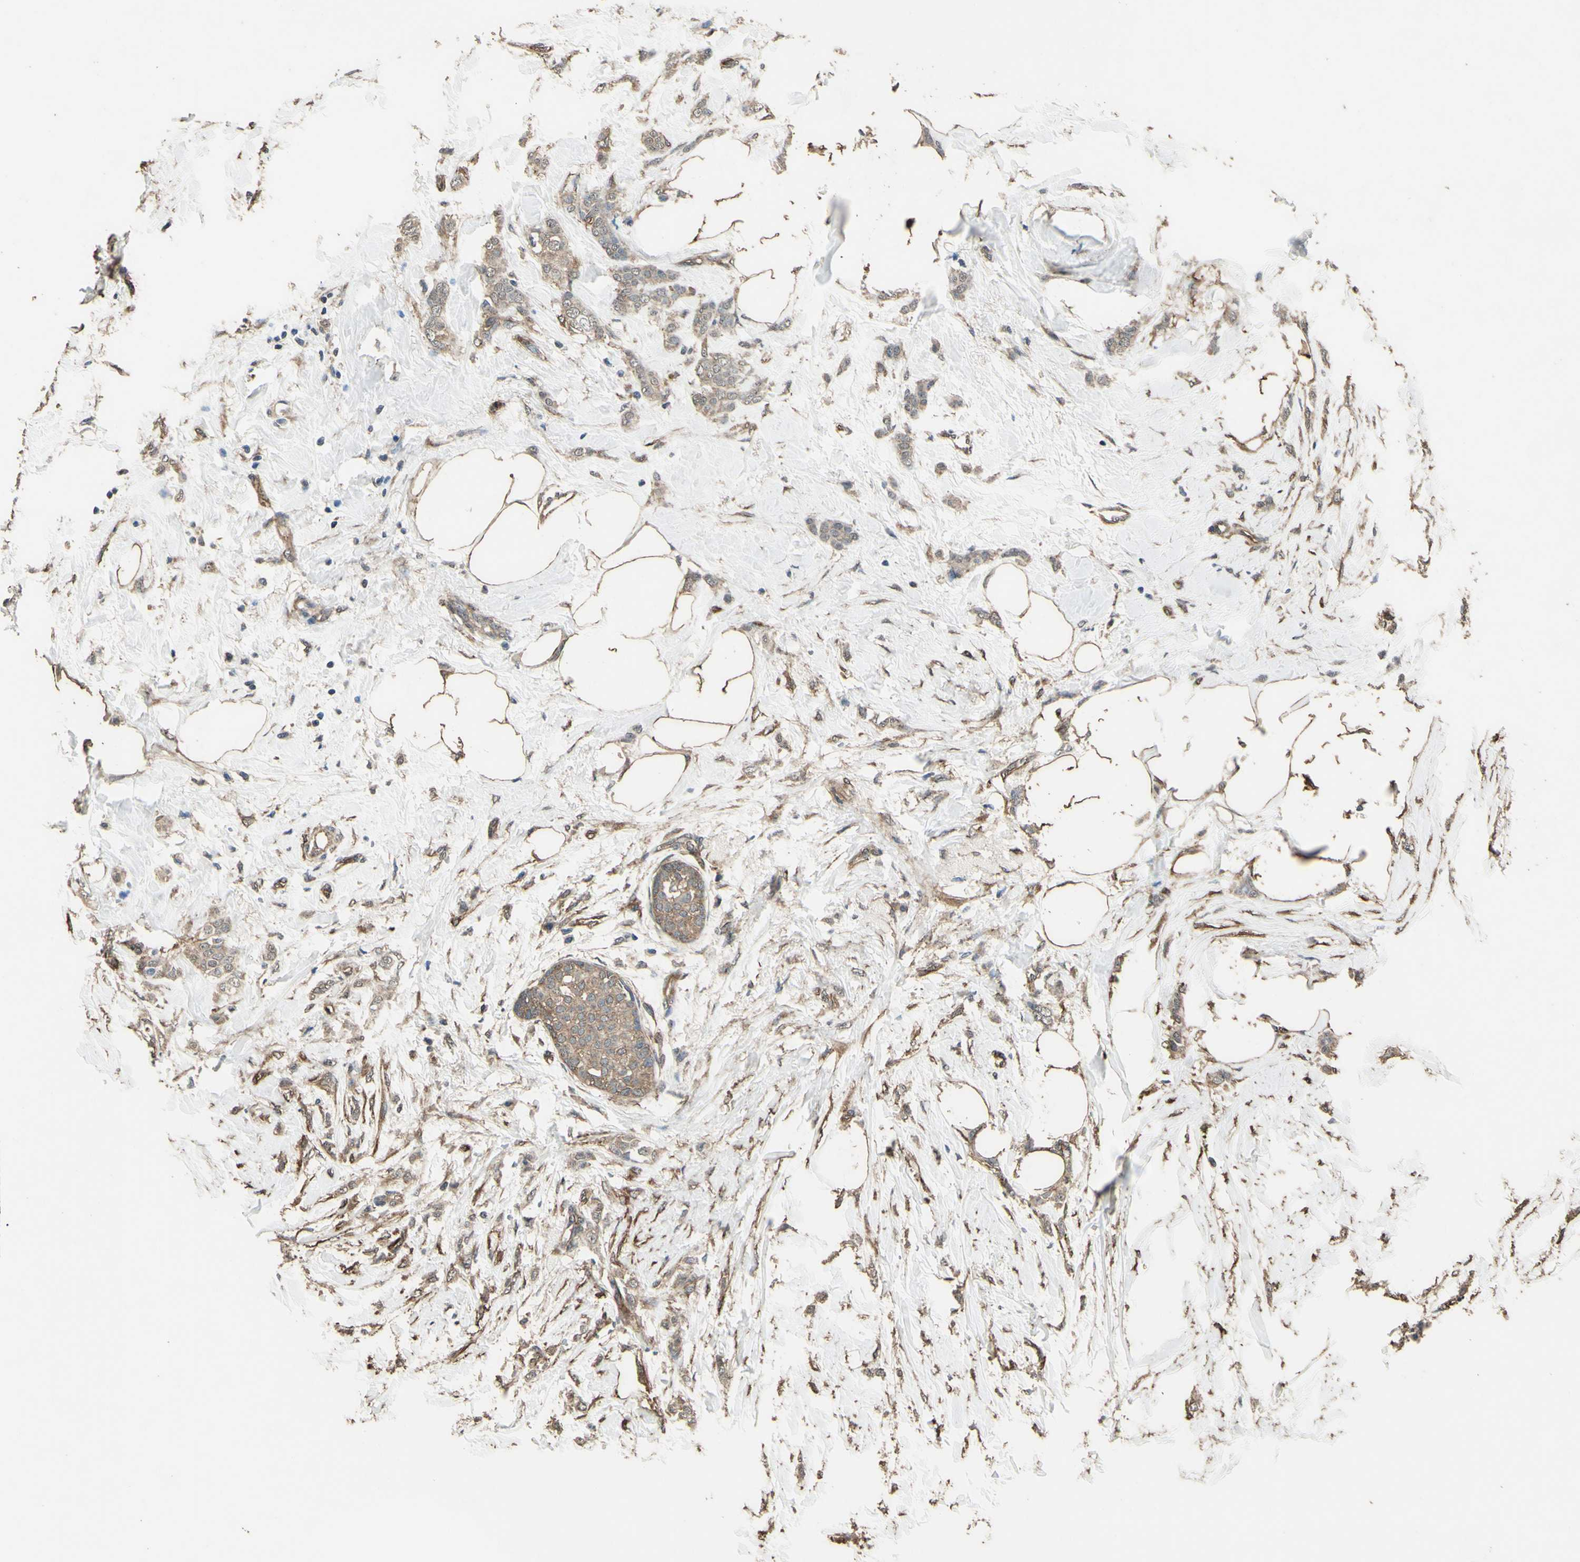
{"staining": {"intensity": "weak", "quantity": ">75%", "location": "cytoplasmic/membranous"}, "tissue": "breast cancer", "cell_type": "Tumor cells", "image_type": "cancer", "snomed": [{"axis": "morphology", "description": "Lobular carcinoma, in situ"}, {"axis": "morphology", "description": "Lobular carcinoma"}, {"axis": "topography", "description": "Breast"}], "caption": "IHC of breast cancer displays low levels of weak cytoplasmic/membranous expression in about >75% of tumor cells.", "gene": "TSPO", "patient": {"sex": "female", "age": 41}}